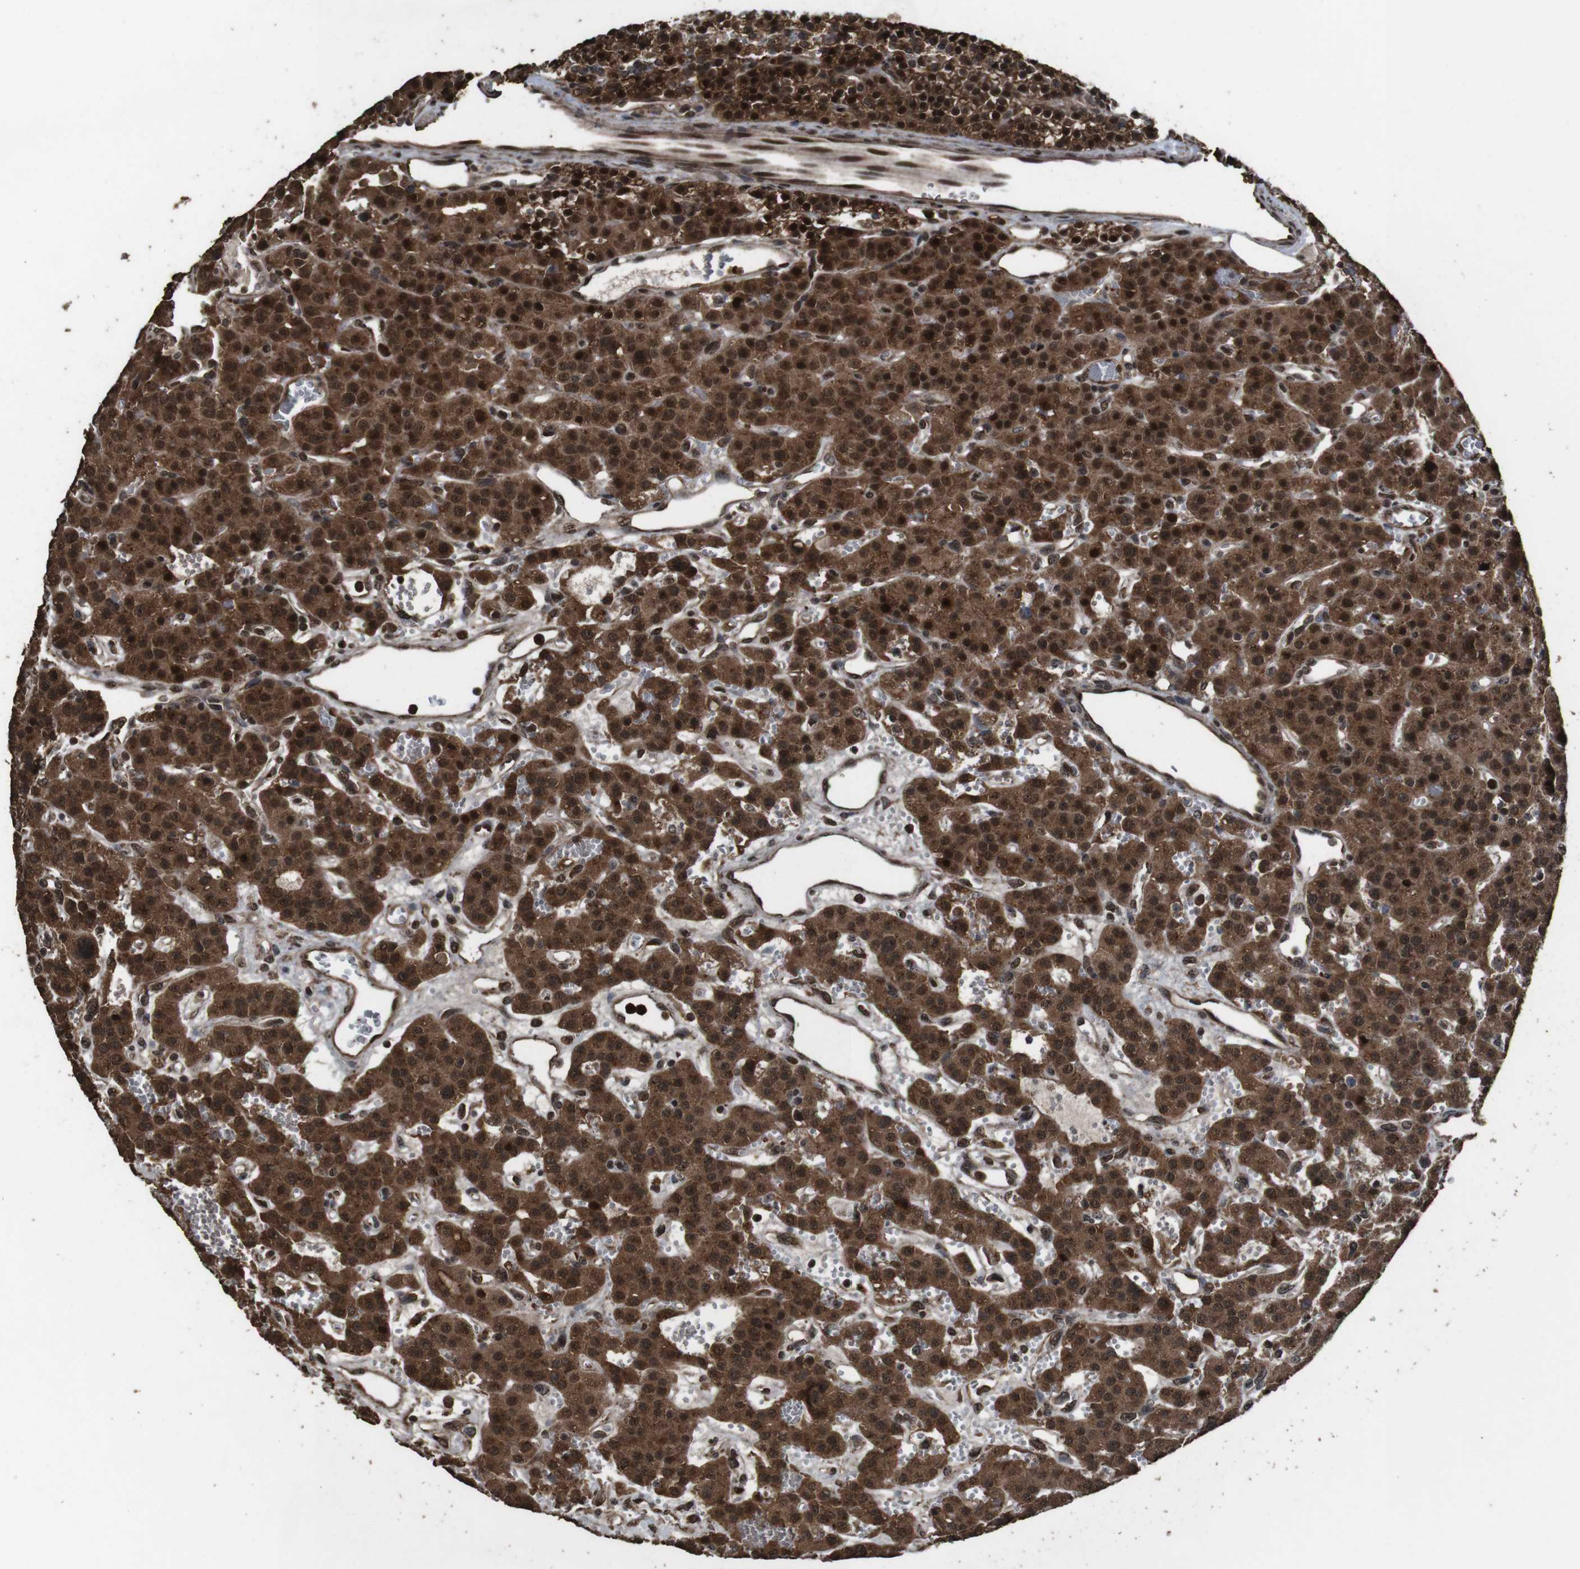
{"staining": {"intensity": "strong", "quantity": ">75%", "location": "cytoplasmic/membranous,nuclear"}, "tissue": "parathyroid gland", "cell_type": "Glandular cells", "image_type": "normal", "snomed": [{"axis": "morphology", "description": "Normal tissue, NOS"}, {"axis": "morphology", "description": "Adenoma, NOS"}, {"axis": "topography", "description": "Parathyroid gland"}], "caption": "Immunohistochemical staining of unremarkable parathyroid gland shows strong cytoplasmic/membranous,nuclear protein positivity in about >75% of glandular cells.", "gene": "RRAS2", "patient": {"sex": "female", "age": 81}}